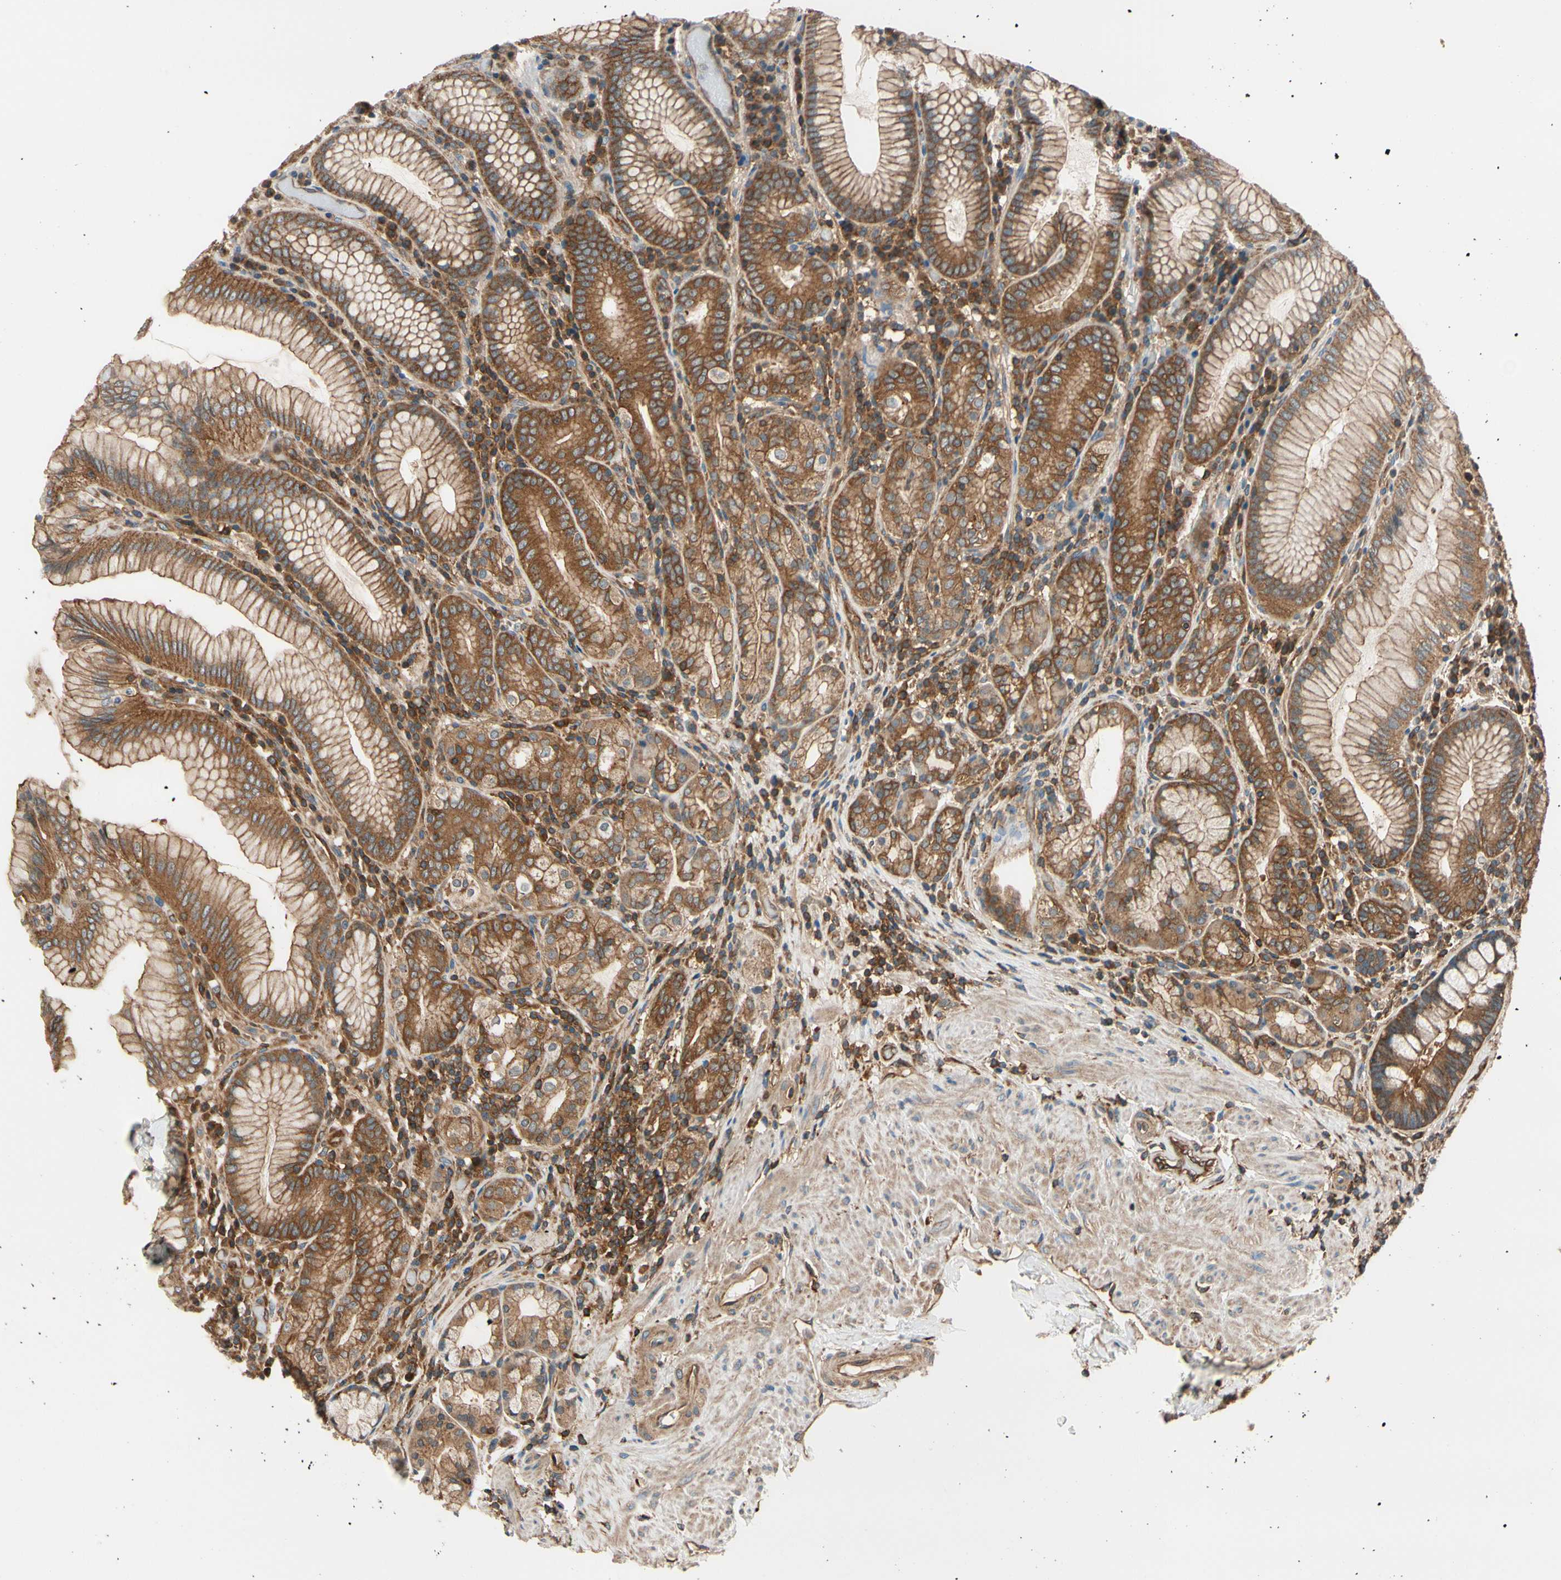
{"staining": {"intensity": "moderate", "quantity": ">75%", "location": "cytoplasmic/membranous"}, "tissue": "stomach", "cell_type": "Glandular cells", "image_type": "normal", "snomed": [{"axis": "morphology", "description": "Normal tissue, NOS"}, {"axis": "topography", "description": "Stomach, lower"}], "caption": "Immunohistochemistry (DAB (3,3'-diaminobenzidine)) staining of unremarkable human stomach reveals moderate cytoplasmic/membranous protein positivity in about >75% of glandular cells. (Brightfield microscopy of DAB IHC at high magnification).", "gene": "EPS15", "patient": {"sex": "female", "age": 76}}